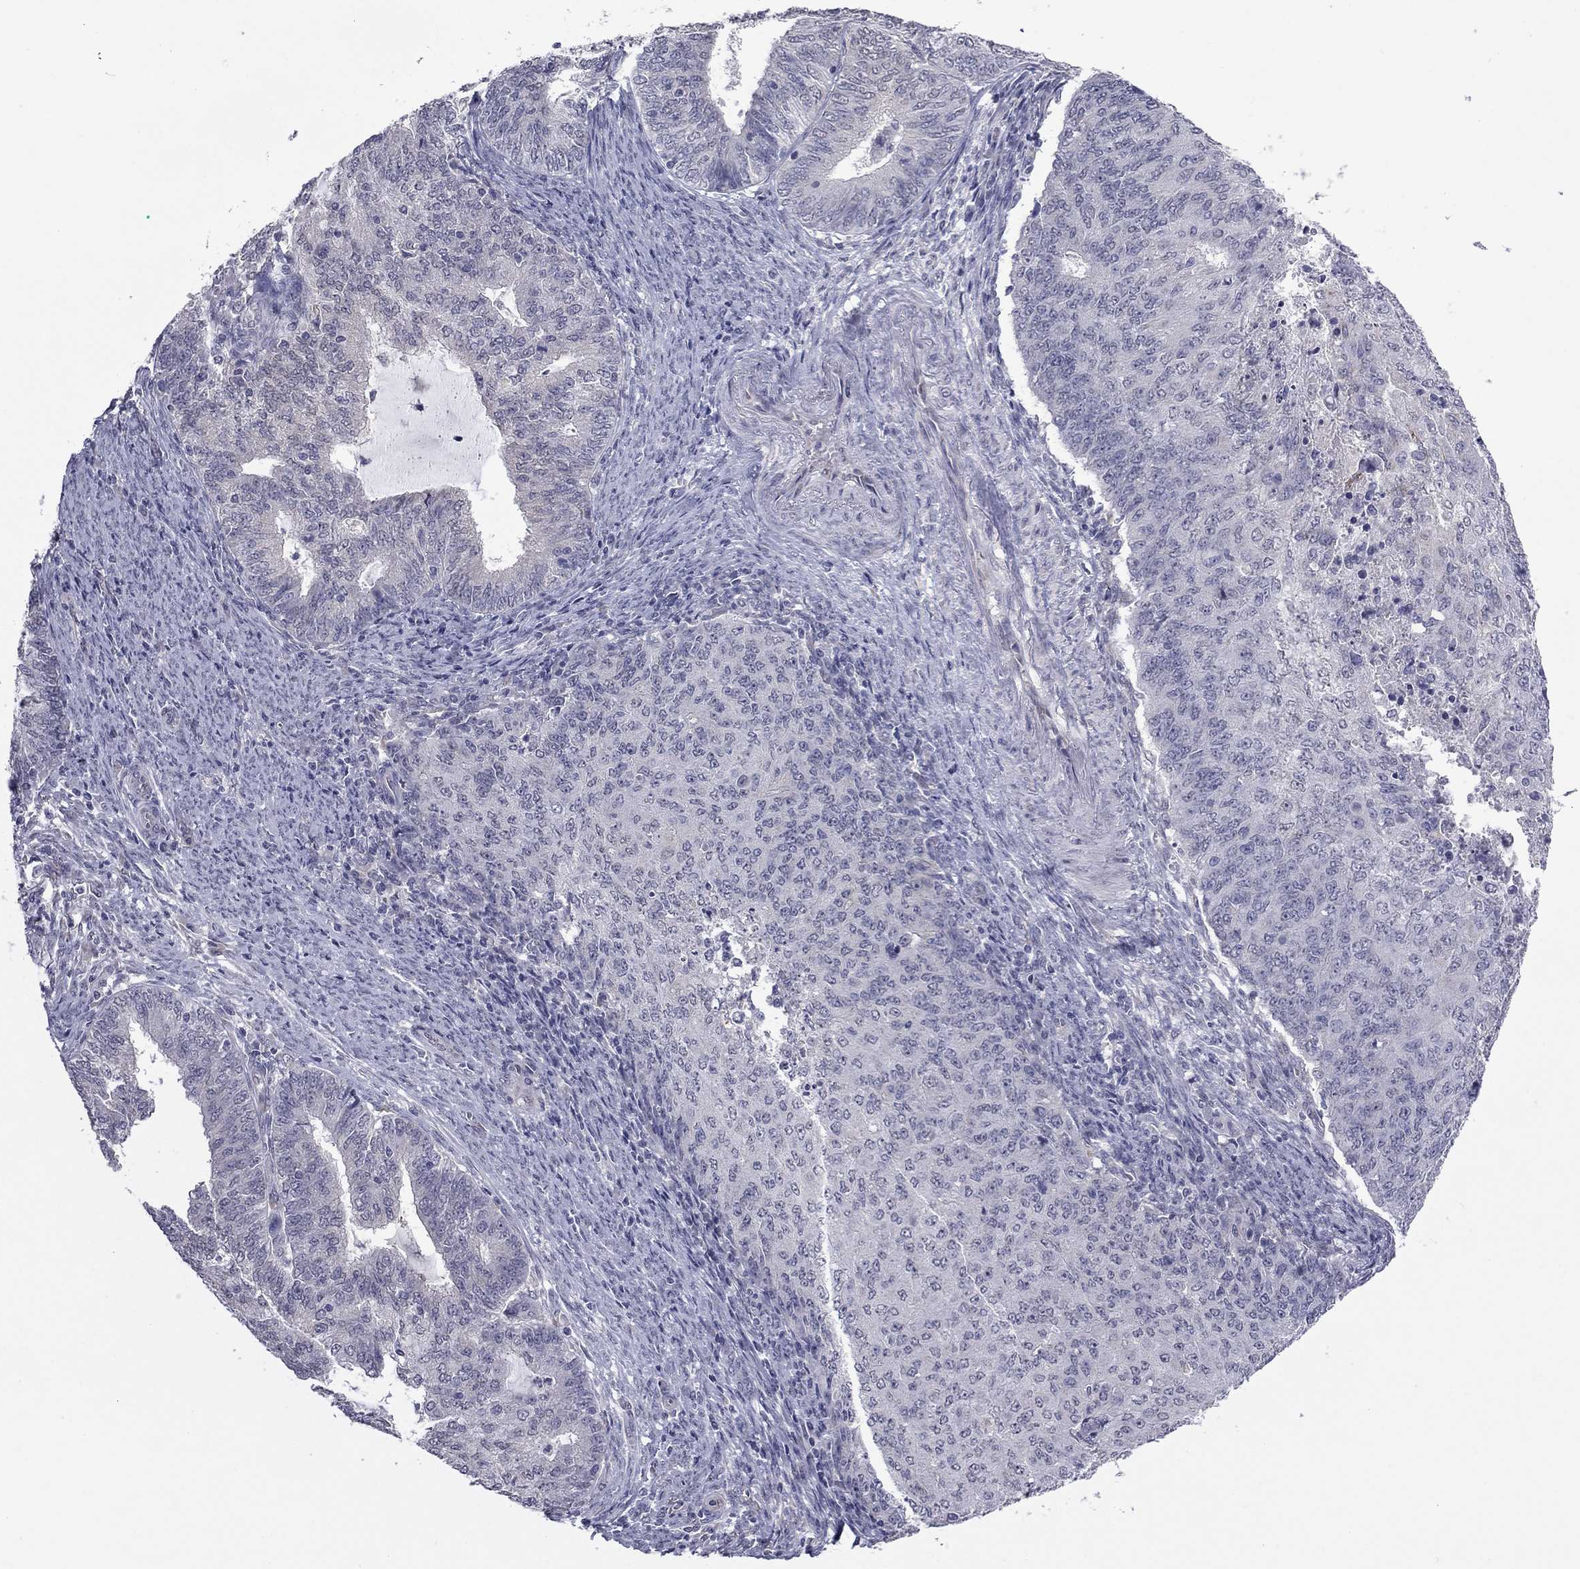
{"staining": {"intensity": "negative", "quantity": "none", "location": "none"}, "tissue": "endometrial cancer", "cell_type": "Tumor cells", "image_type": "cancer", "snomed": [{"axis": "morphology", "description": "Adenocarcinoma, NOS"}, {"axis": "topography", "description": "Endometrium"}], "caption": "Immunohistochemistry histopathology image of human adenocarcinoma (endometrial) stained for a protein (brown), which exhibits no positivity in tumor cells. (IHC, brightfield microscopy, high magnification).", "gene": "PRRT2", "patient": {"sex": "female", "age": 82}}